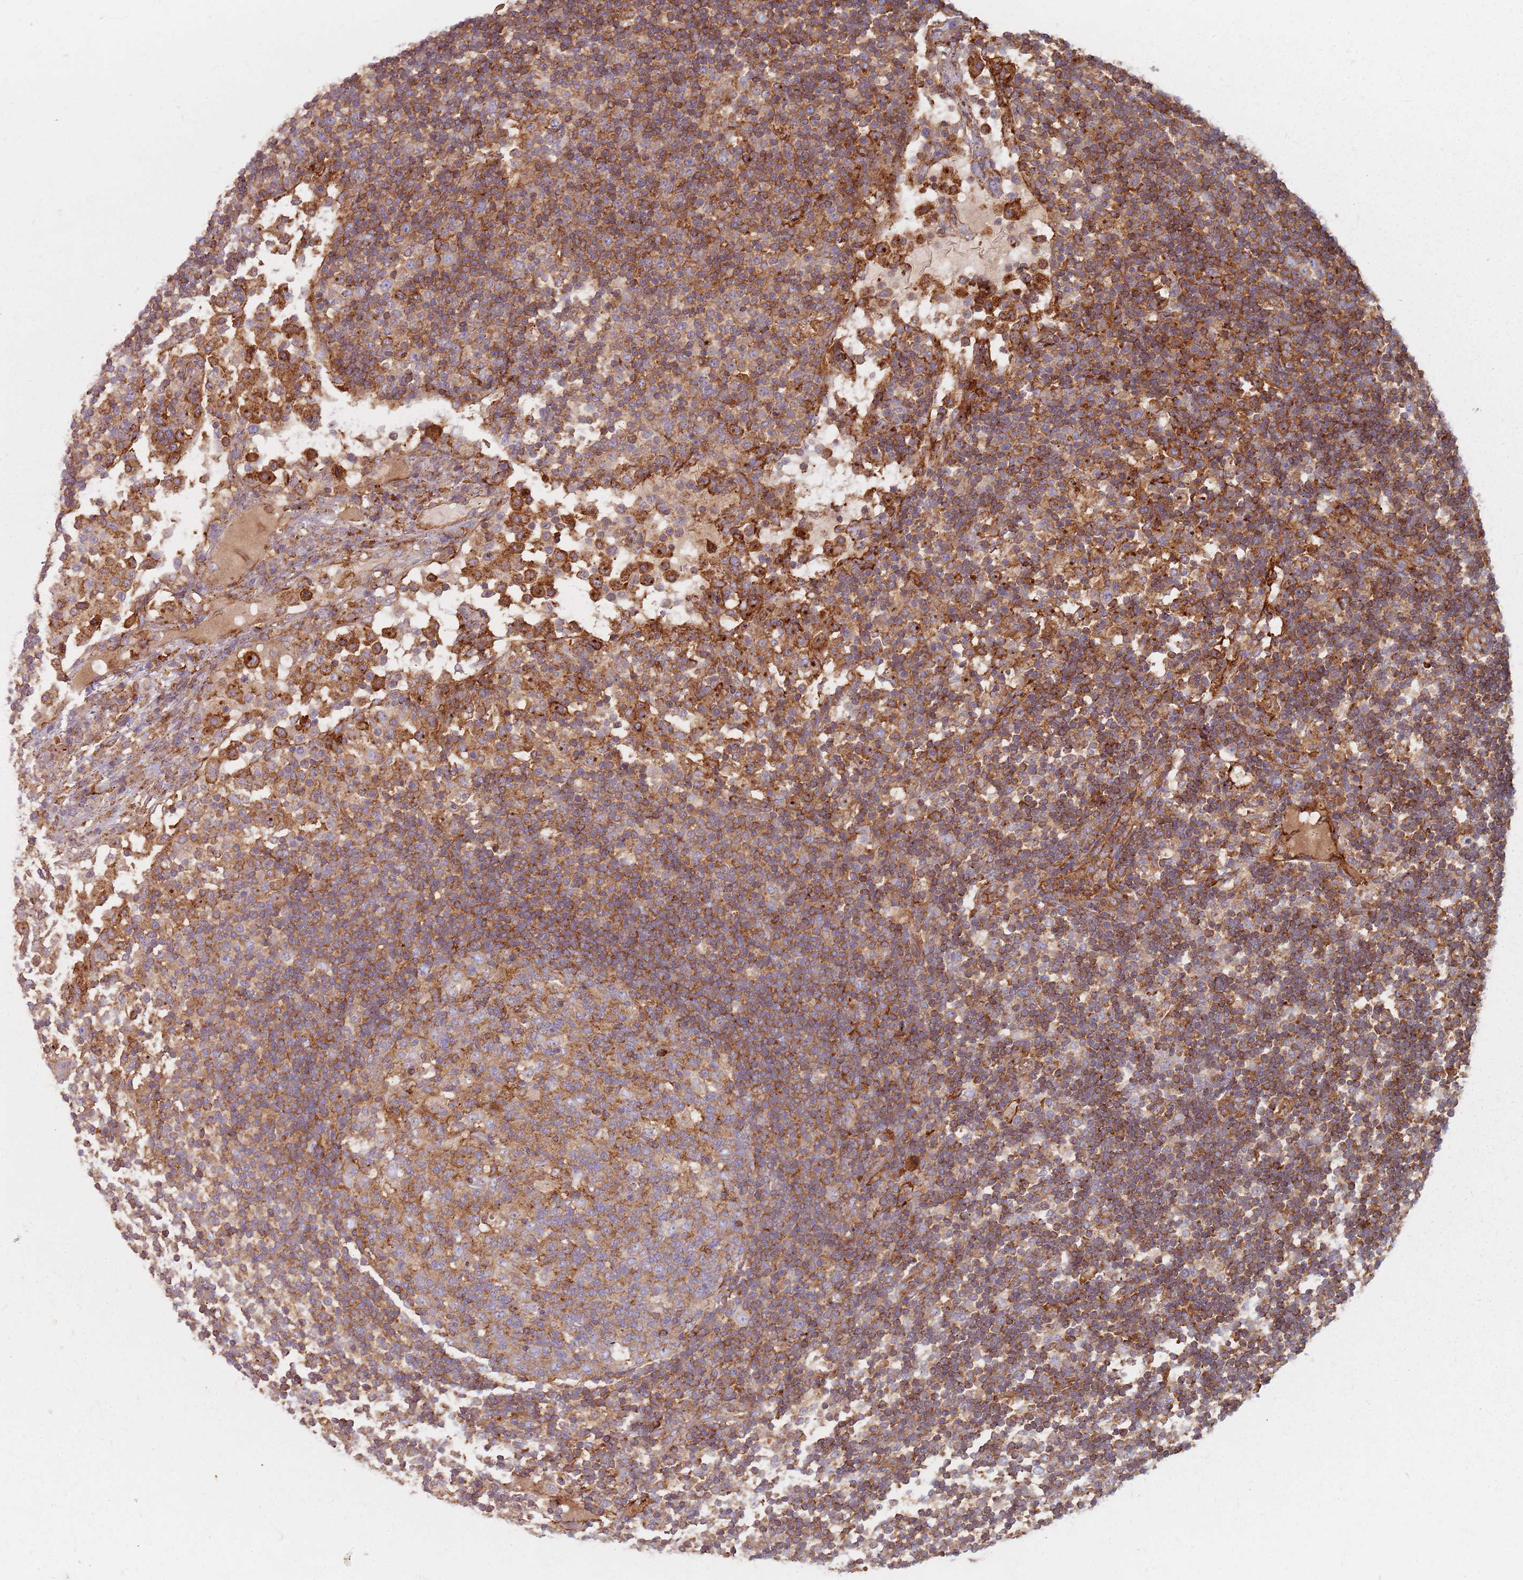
{"staining": {"intensity": "moderate", "quantity": "25%-75%", "location": "cytoplasmic/membranous"}, "tissue": "lymph node", "cell_type": "Germinal center cells", "image_type": "normal", "snomed": [{"axis": "morphology", "description": "Normal tissue, NOS"}, {"axis": "topography", "description": "Lymph node"}], "caption": "This is a histology image of immunohistochemistry staining of unremarkable lymph node, which shows moderate staining in the cytoplasmic/membranous of germinal center cells.", "gene": "TPD52L2", "patient": {"sex": "female", "age": 53}}